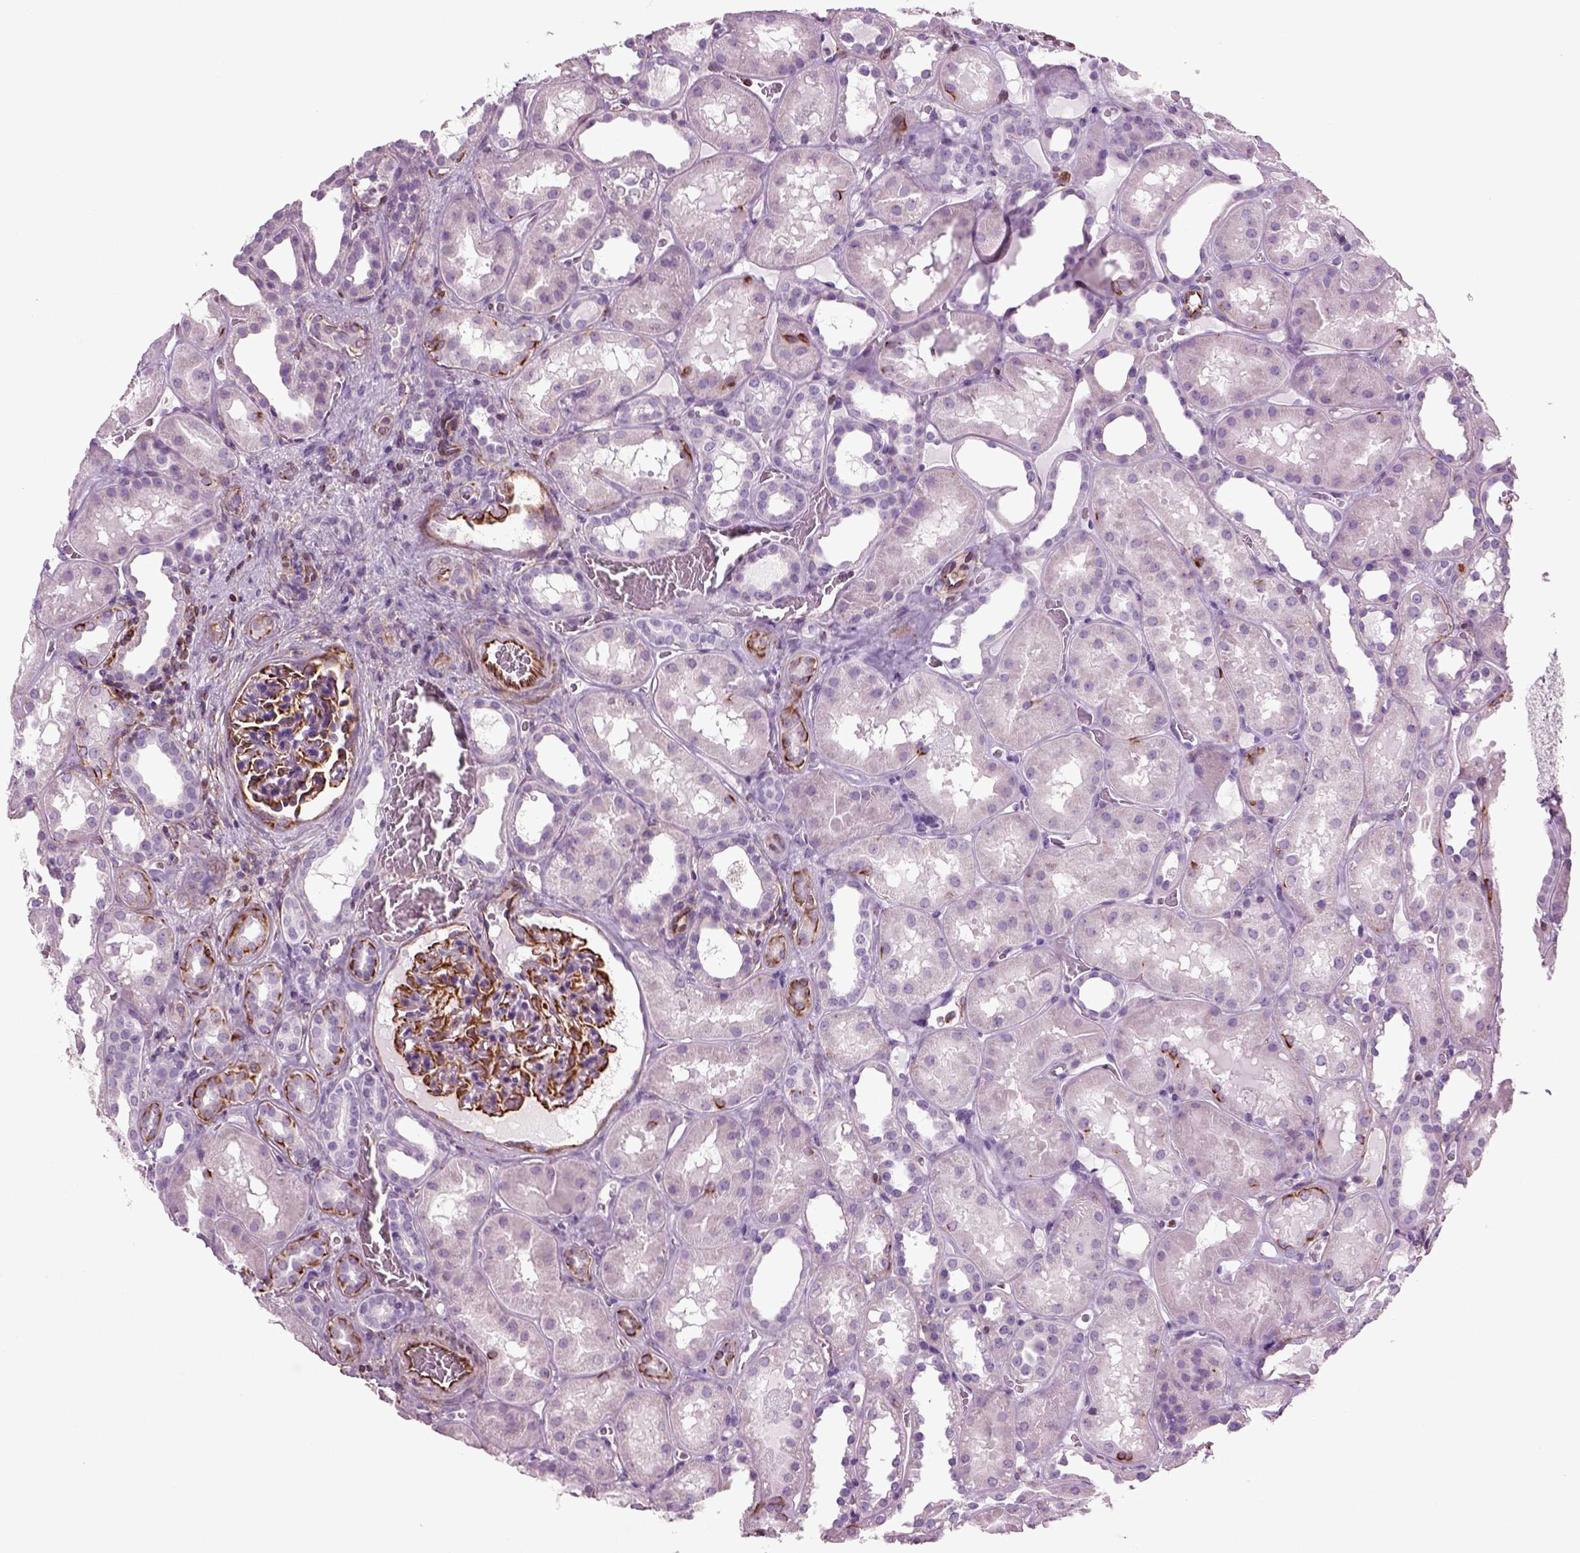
{"staining": {"intensity": "strong", "quantity": ">75%", "location": "cytoplasmic/membranous"}, "tissue": "kidney", "cell_type": "Cells in glomeruli", "image_type": "normal", "snomed": [{"axis": "morphology", "description": "Normal tissue, NOS"}, {"axis": "topography", "description": "Kidney"}], "caption": "Kidney stained for a protein (brown) reveals strong cytoplasmic/membranous positive expression in about >75% of cells in glomeruli.", "gene": "ACER3", "patient": {"sex": "female", "age": 41}}